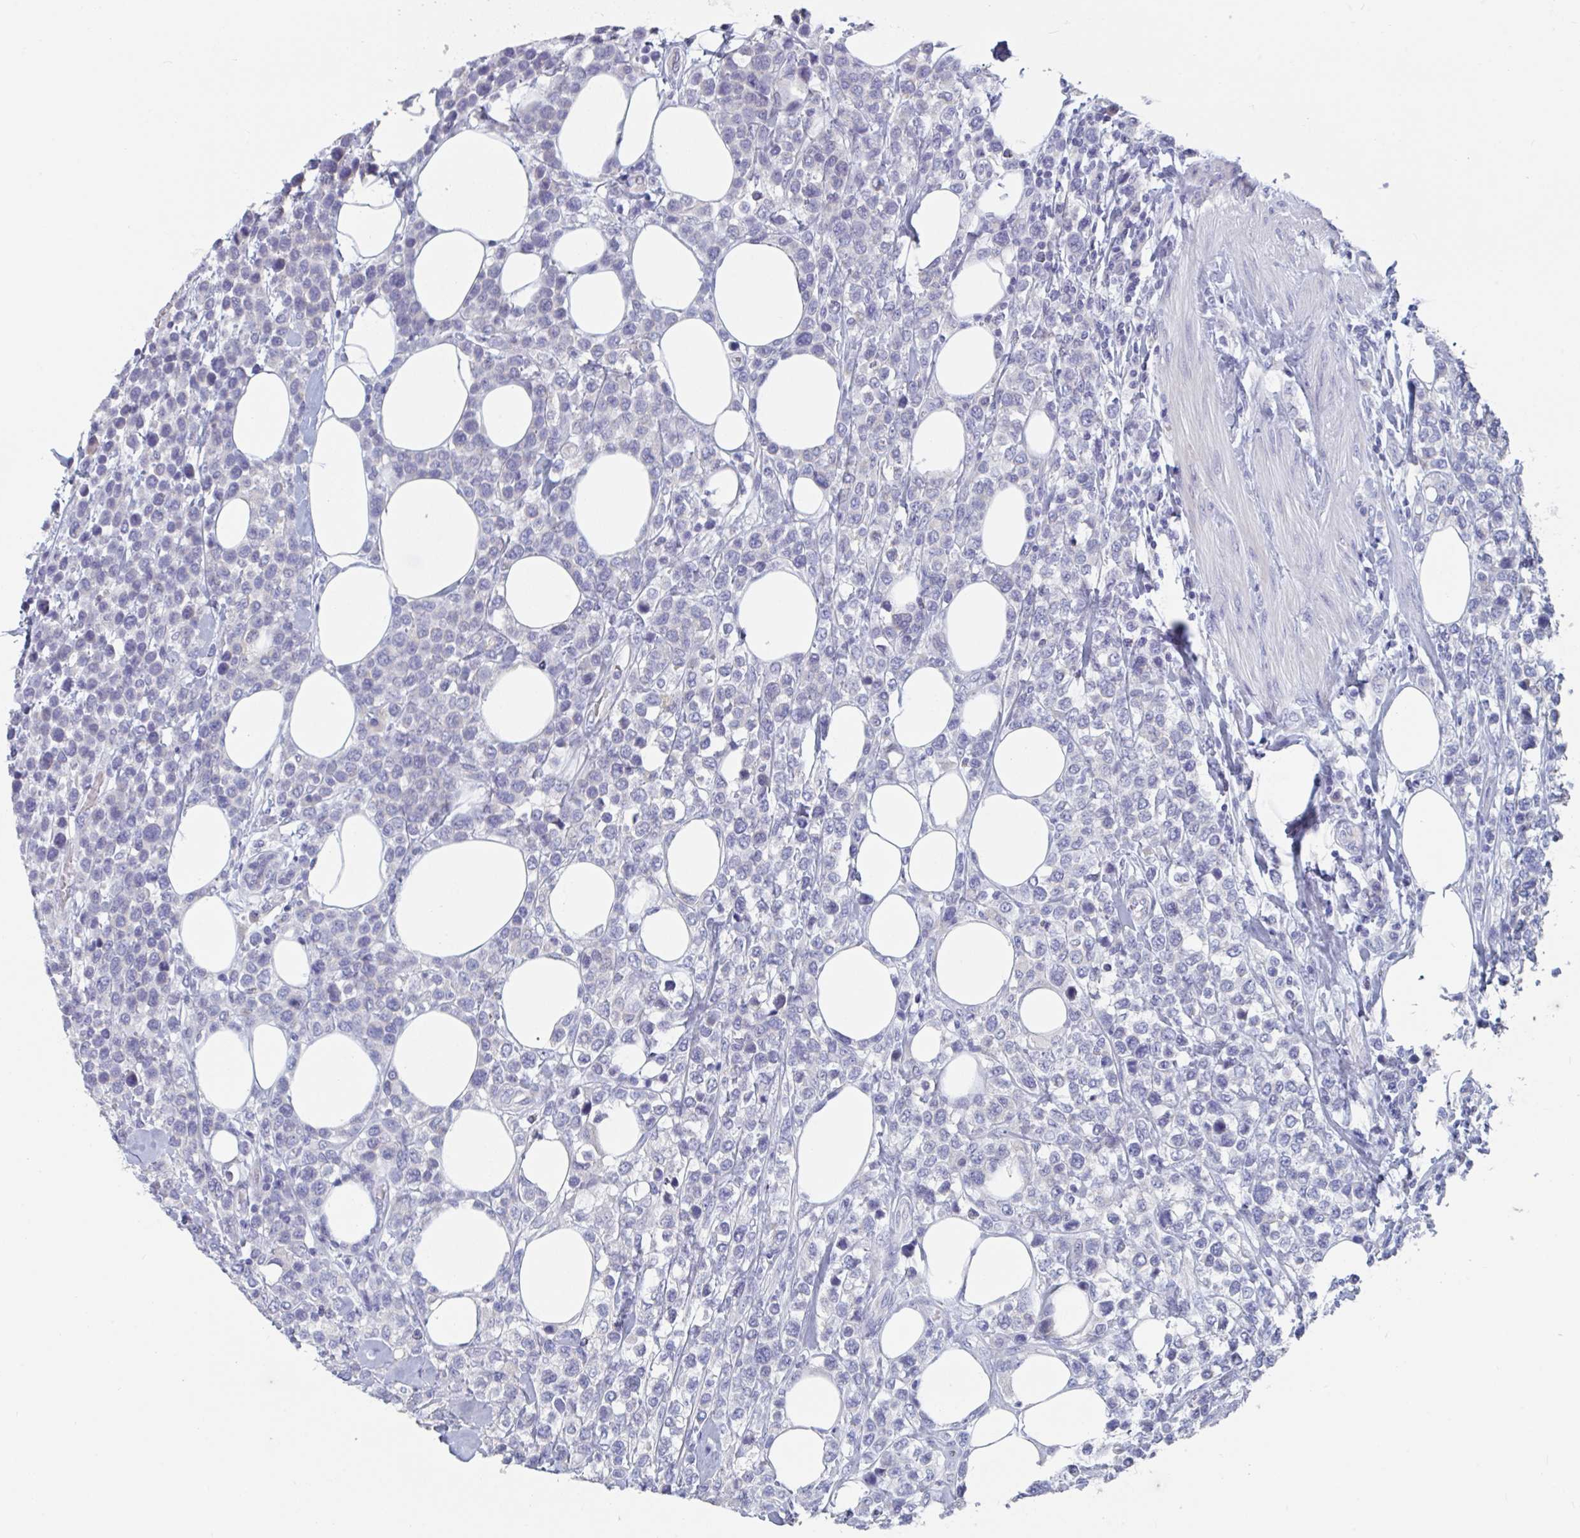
{"staining": {"intensity": "negative", "quantity": "none", "location": "none"}, "tissue": "lymphoma", "cell_type": "Tumor cells", "image_type": "cancer", "snomed": [{"axis": "morphology", "description": "Malignant lymphoma, non-Hodgkin's type, High grade"}, {"axis": "topography", "description": "Soft tissue"}], "caption": "Image shows no protein staining in tumor cells of lymphoma tissue.", "gene": "ABHD16A", "patient": {"sex": "female", "age": 56}}